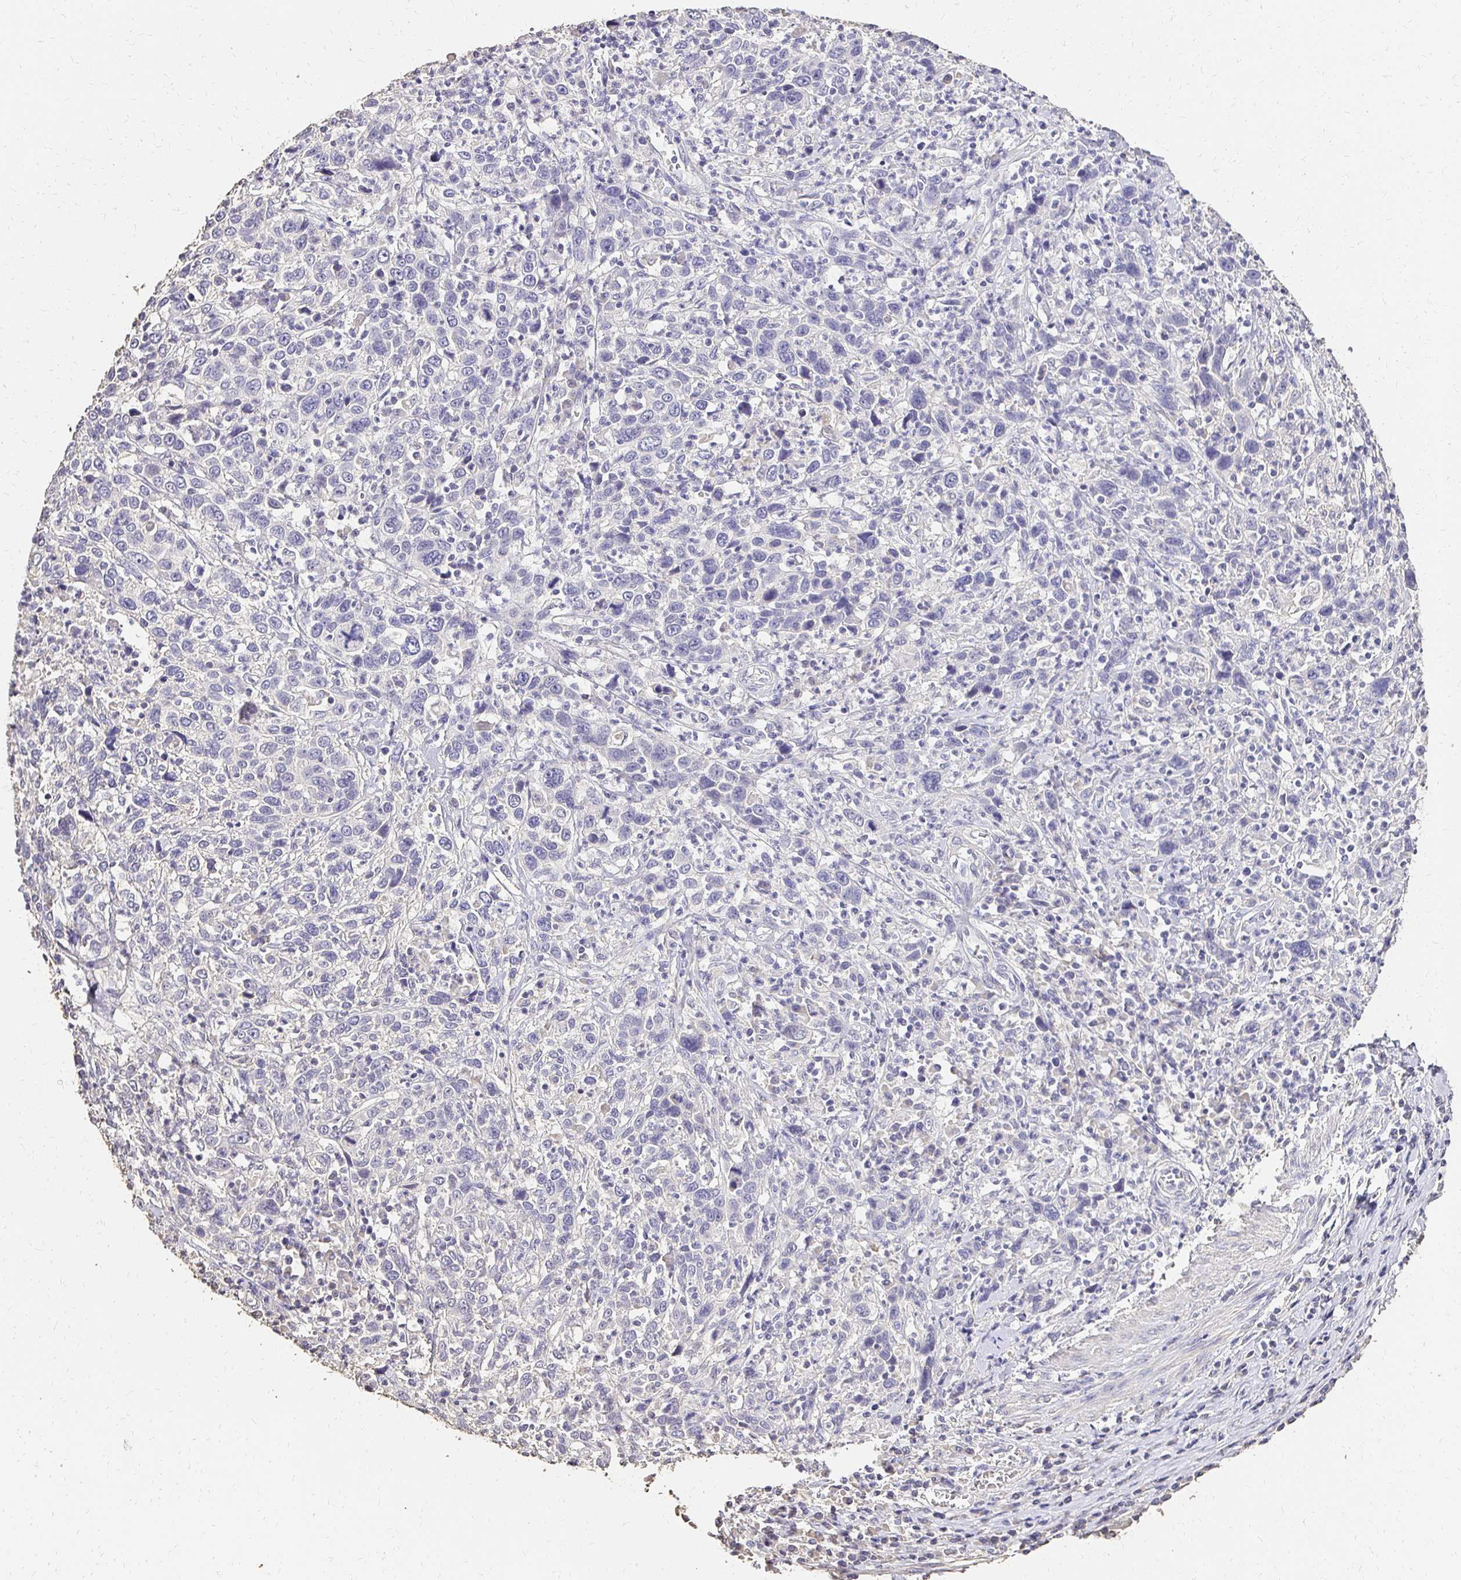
{"staining": {"intensity": "negative", "quantity": "none", "location": "none"}, "tissue": "cervical cancer", "cell_type": "Tumor cells", "image_type": "cancer", "snomed": [{"axis": "morphology", "description": "Squamous cell carcinoma, NOS"}, {"axis": "topography", "description": "Cervix"}], "caption": "Tumor cells are negative for protein expression in human cervical cancer (squamous cell carcinoma).", "gene": "UGT1A6", "patient": {"sex": "female", "age": 46}}